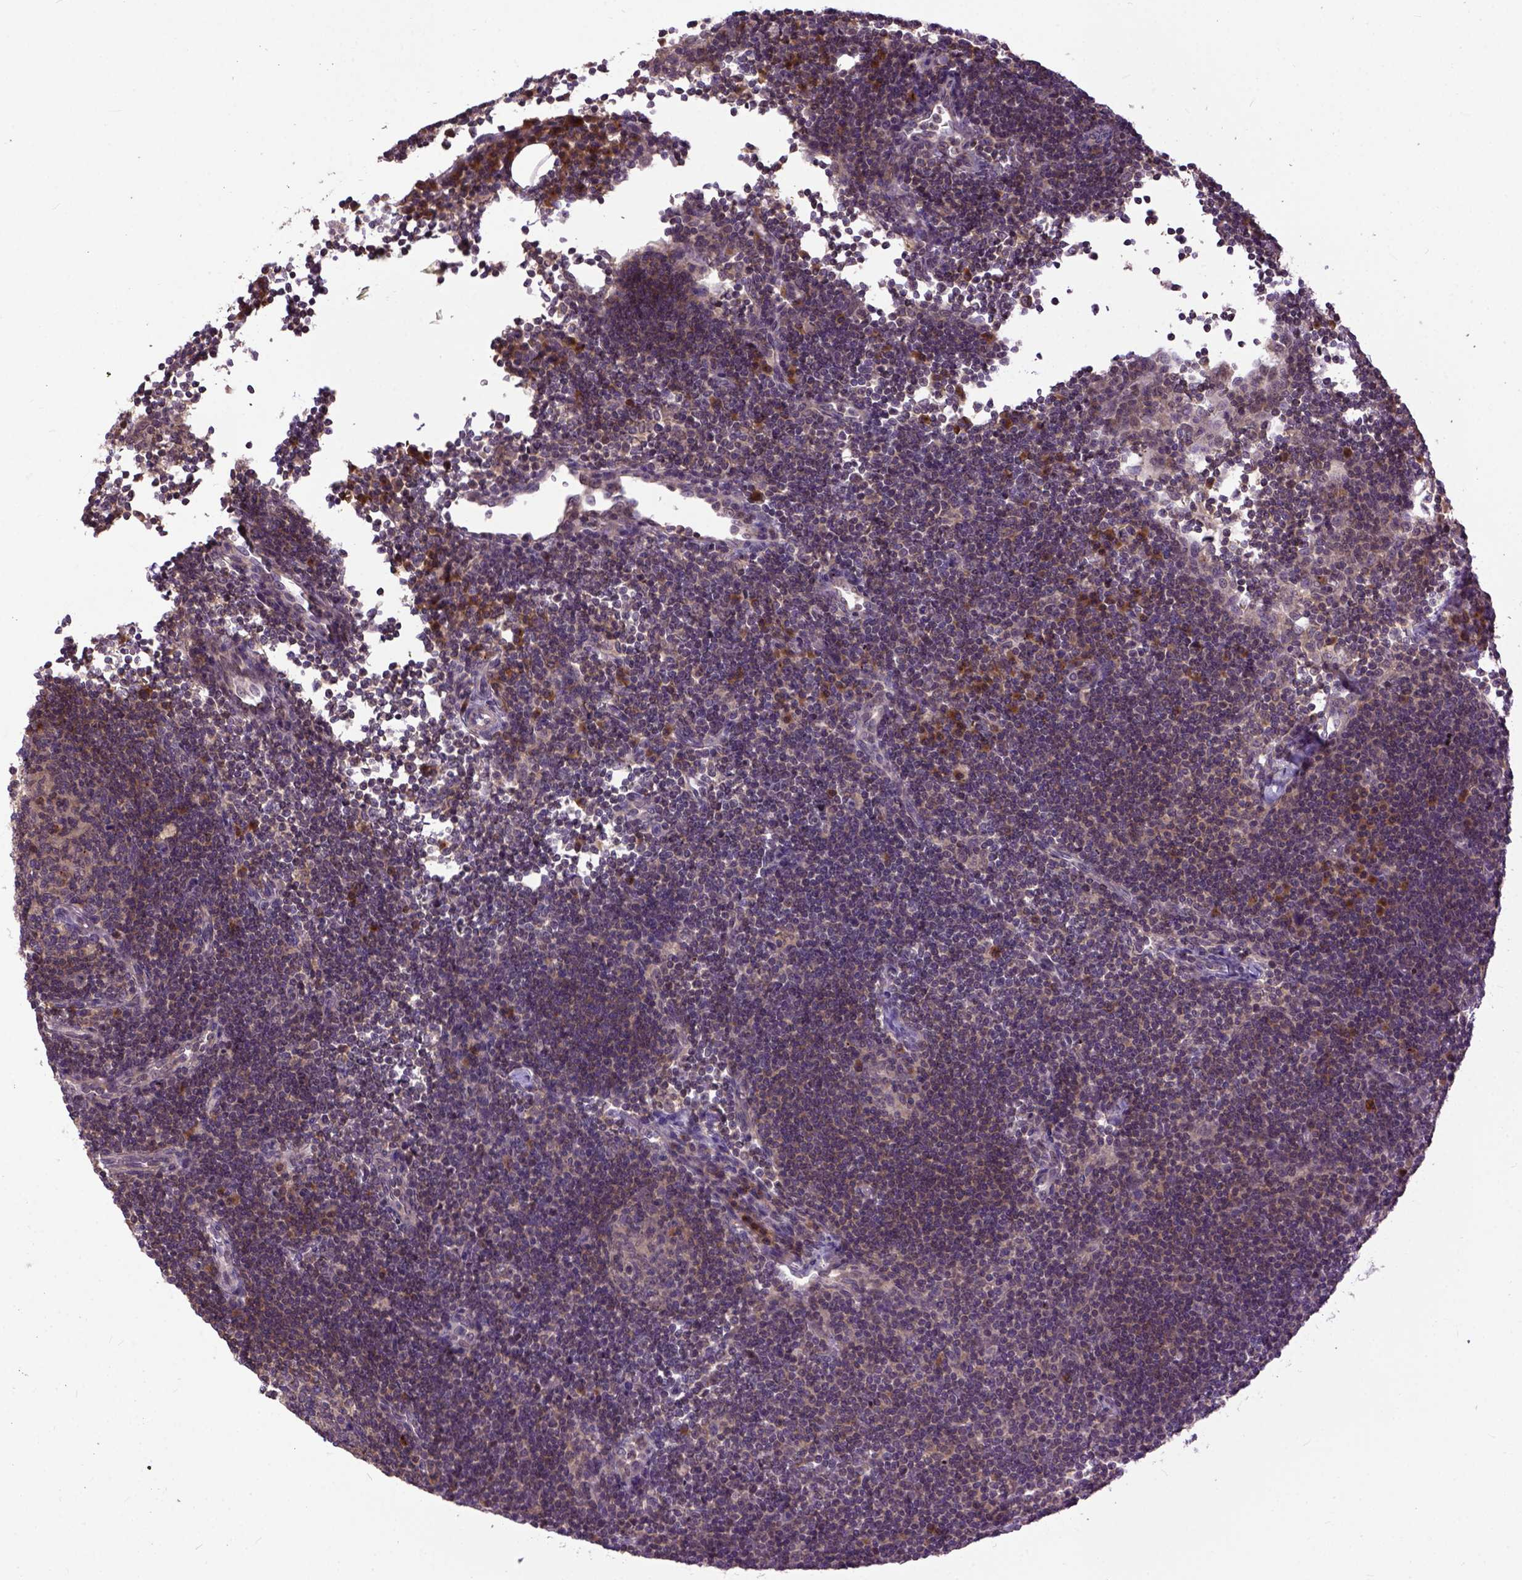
{"staining": {"intensity": "strong", "quantity": "<25%", "location": "cytoplasmic/membranous"}, "tissue": "lymph node", "cell_type": "Germinal center cells", "image_type": "normal", "snomed": [{"axis": "morphology", "description": "Normal tissue, NOS"}, {"axis": "topography", "description": "Lymph node"}], "caption": "Lymph node stained with immunohistochemistry reveals strong cytoplasmic/membranous positivity in about <25% of germinal center cells. Nuclei are stained in blue.", "gene": "CPNE1", "patient": {"sex": "male", "age": 67}}